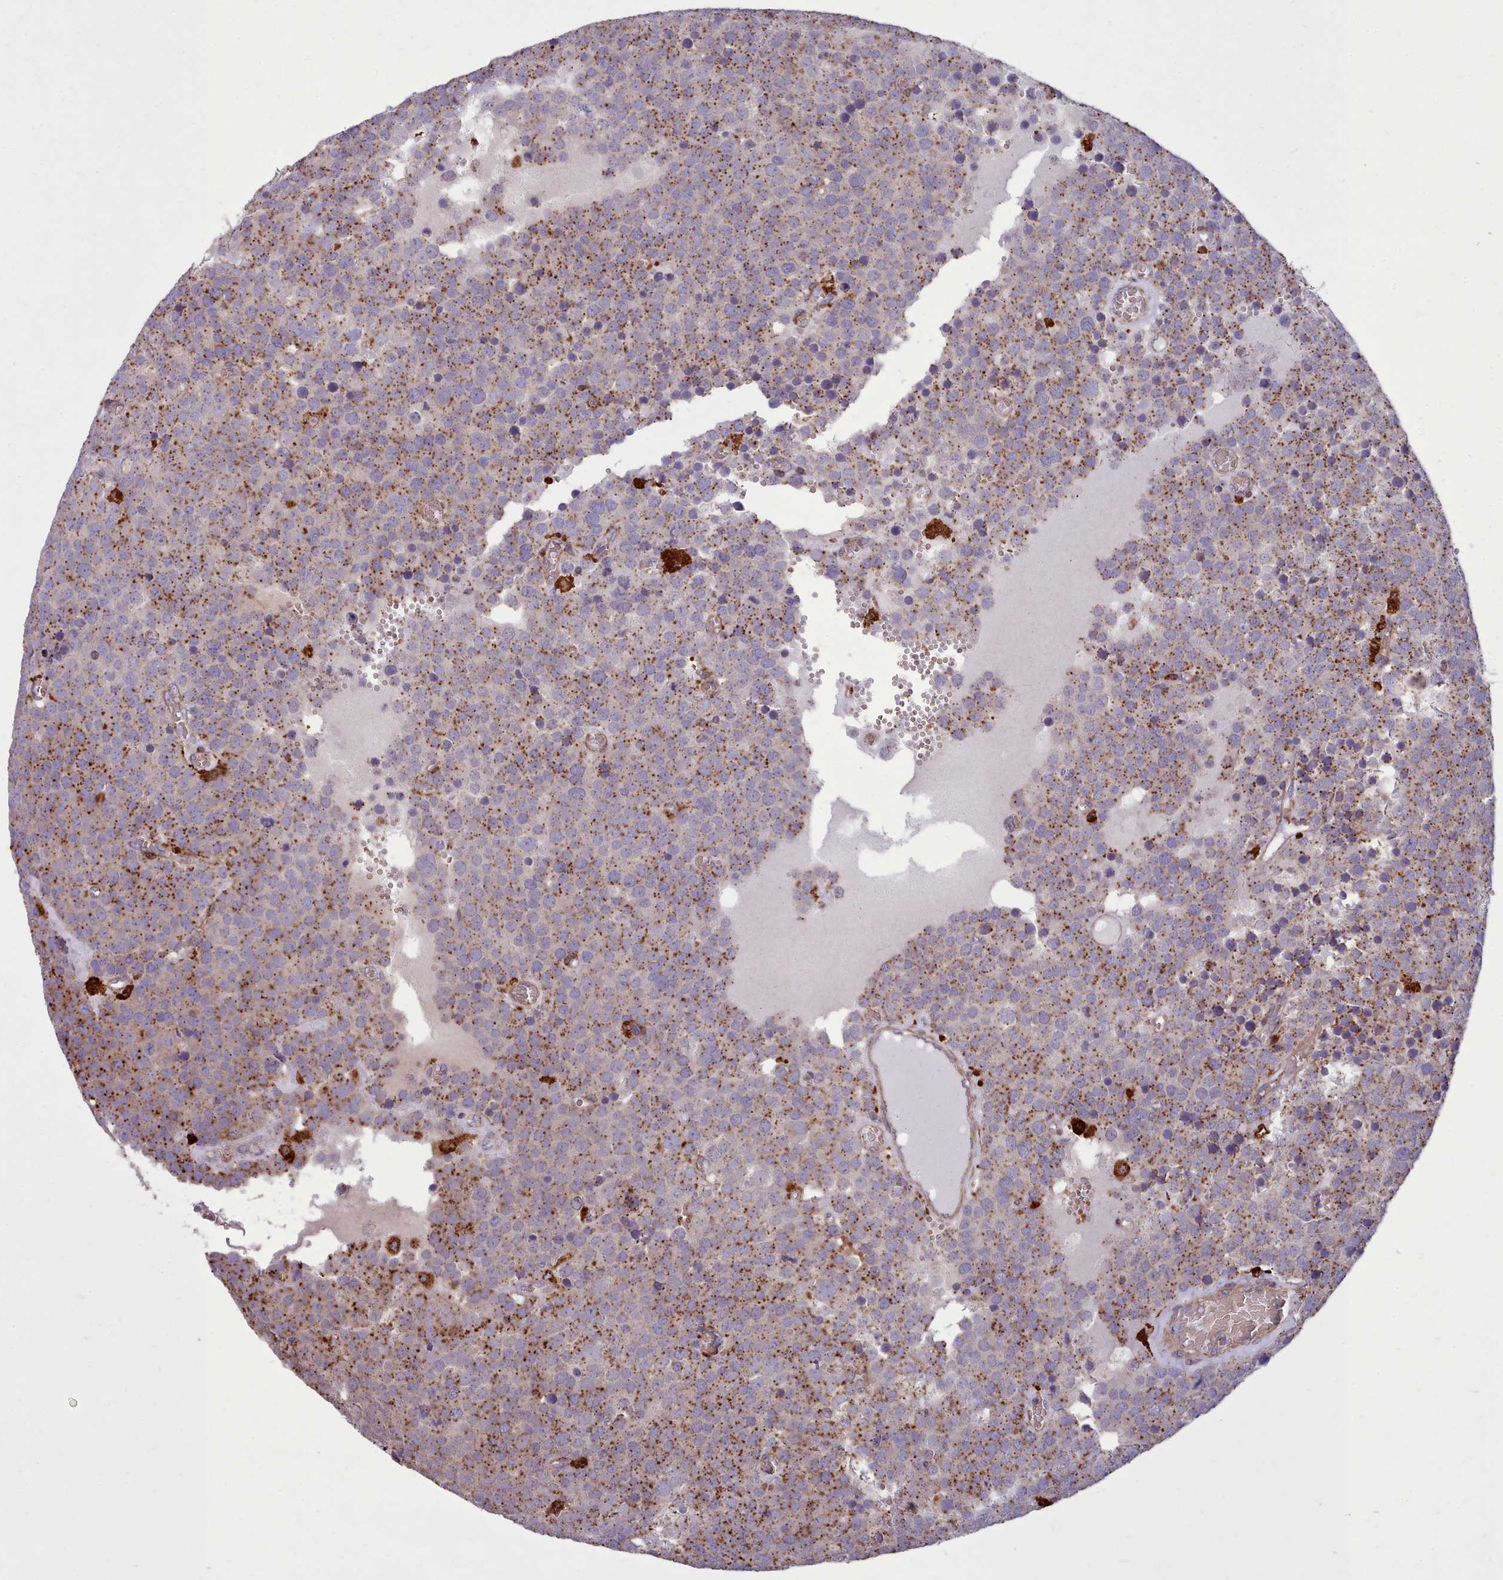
{"staining": {"intensity": "moderate", "quantity": "25%-75%", "location": "cytoplasmic/membranous"}, "tissue": "testis cancer", "cell_type": "Tumor cells", "image_type": "cancer", "snomed": [{"axis": "morphology", "description": "Normal tissue, NOS"}, {"axis": "morphology", "description": "Seminoma, NOS"}, {"axis": "topography", "description": "Testis"}], "caption": "Testis cancer tissue demonstrates moderate cytoplasmic/membranous expression in approximately 25%-75% of tumor cells, visualized by immunohistochemistry.", "gene": "PACSIN3", "patient": {"sex": "male", "age": 71}}